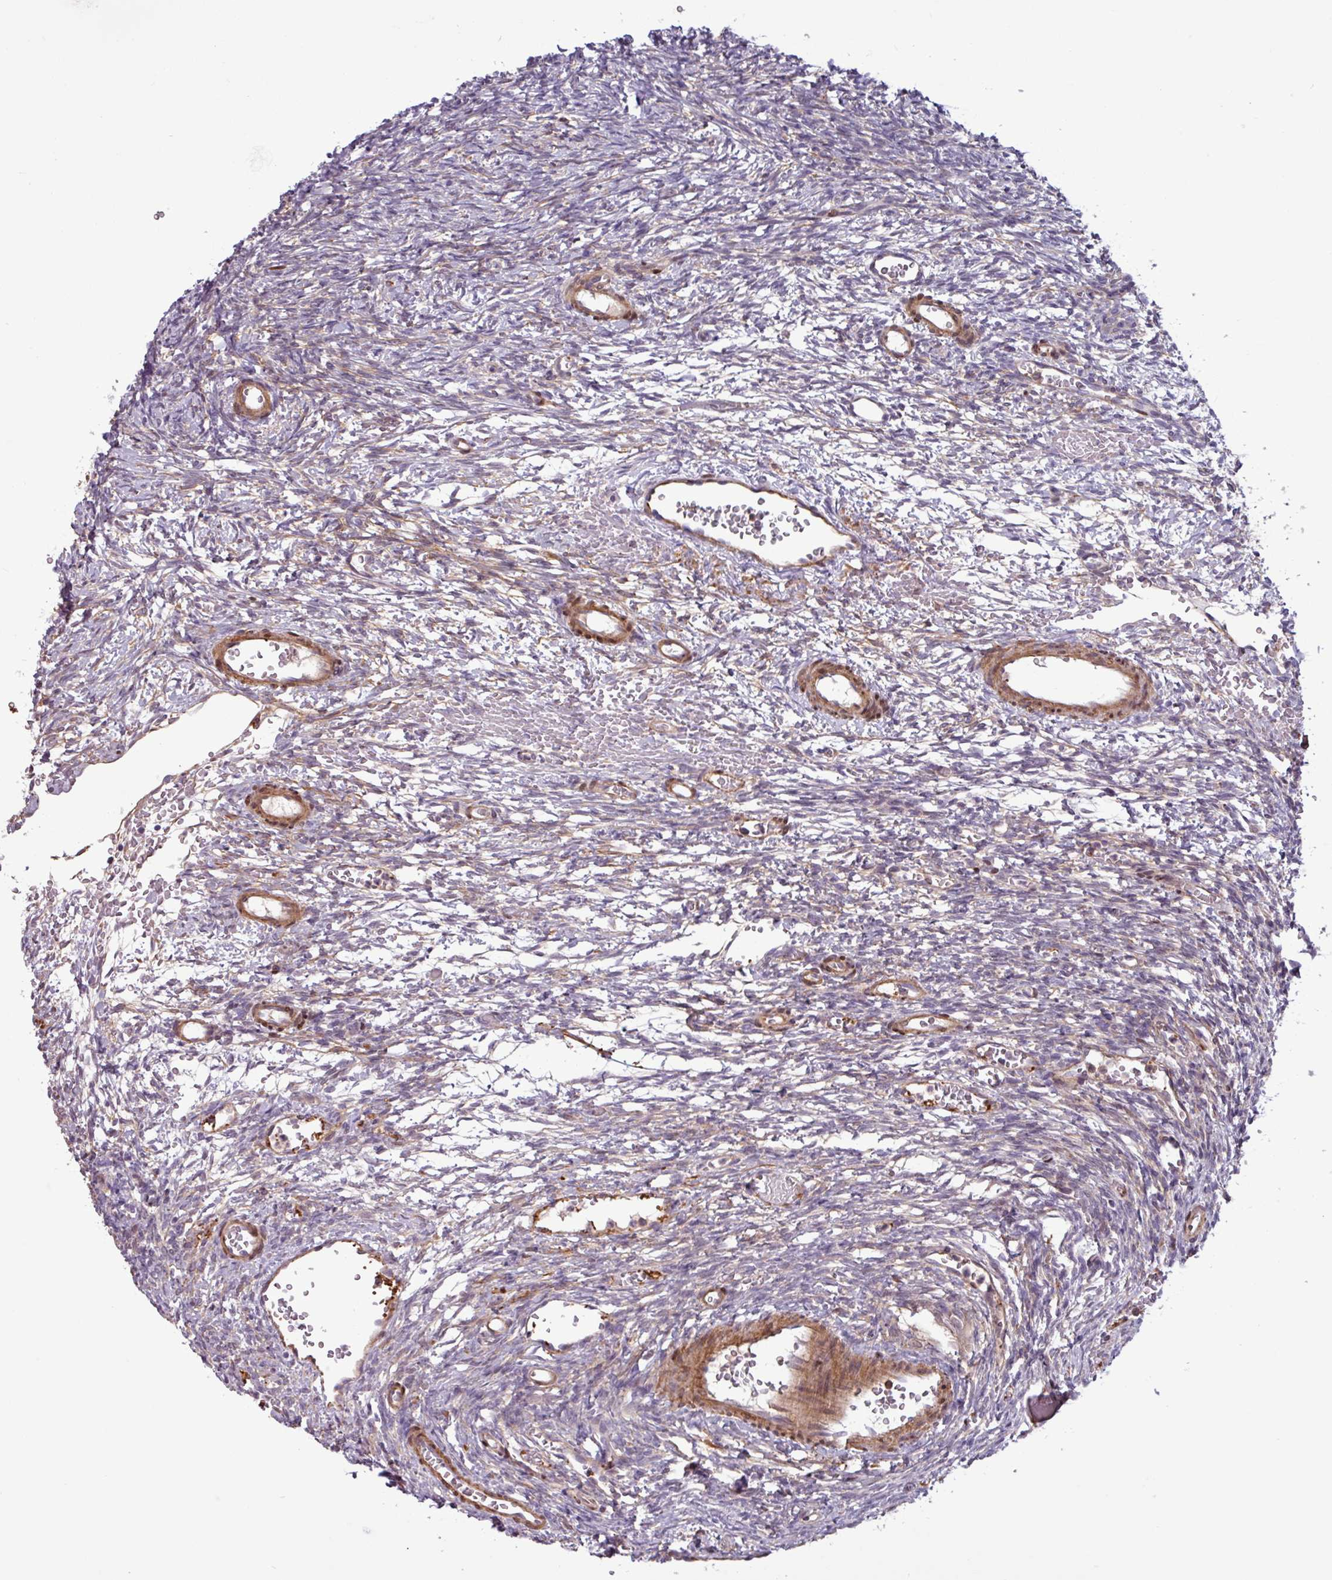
{"staining": {"intensity": "negative", "quantity": "none", "location": "none"}, "tissue": "ovary", "cell_type": "Ovarian stroma cells", "image_type": "normal", "snomed": [{"axis": "morphology", "description": "Normal tissue, NOS"}, {"axis": "topography", "description": "Ovary"}], "caption": "IHC histopathology image of benign ovary: ovary stained with DAB shows no significant protein positivity in ovarian stroma cells.", "gene": "PCED1A", "patient": {"sex": "female", "age": 39}}